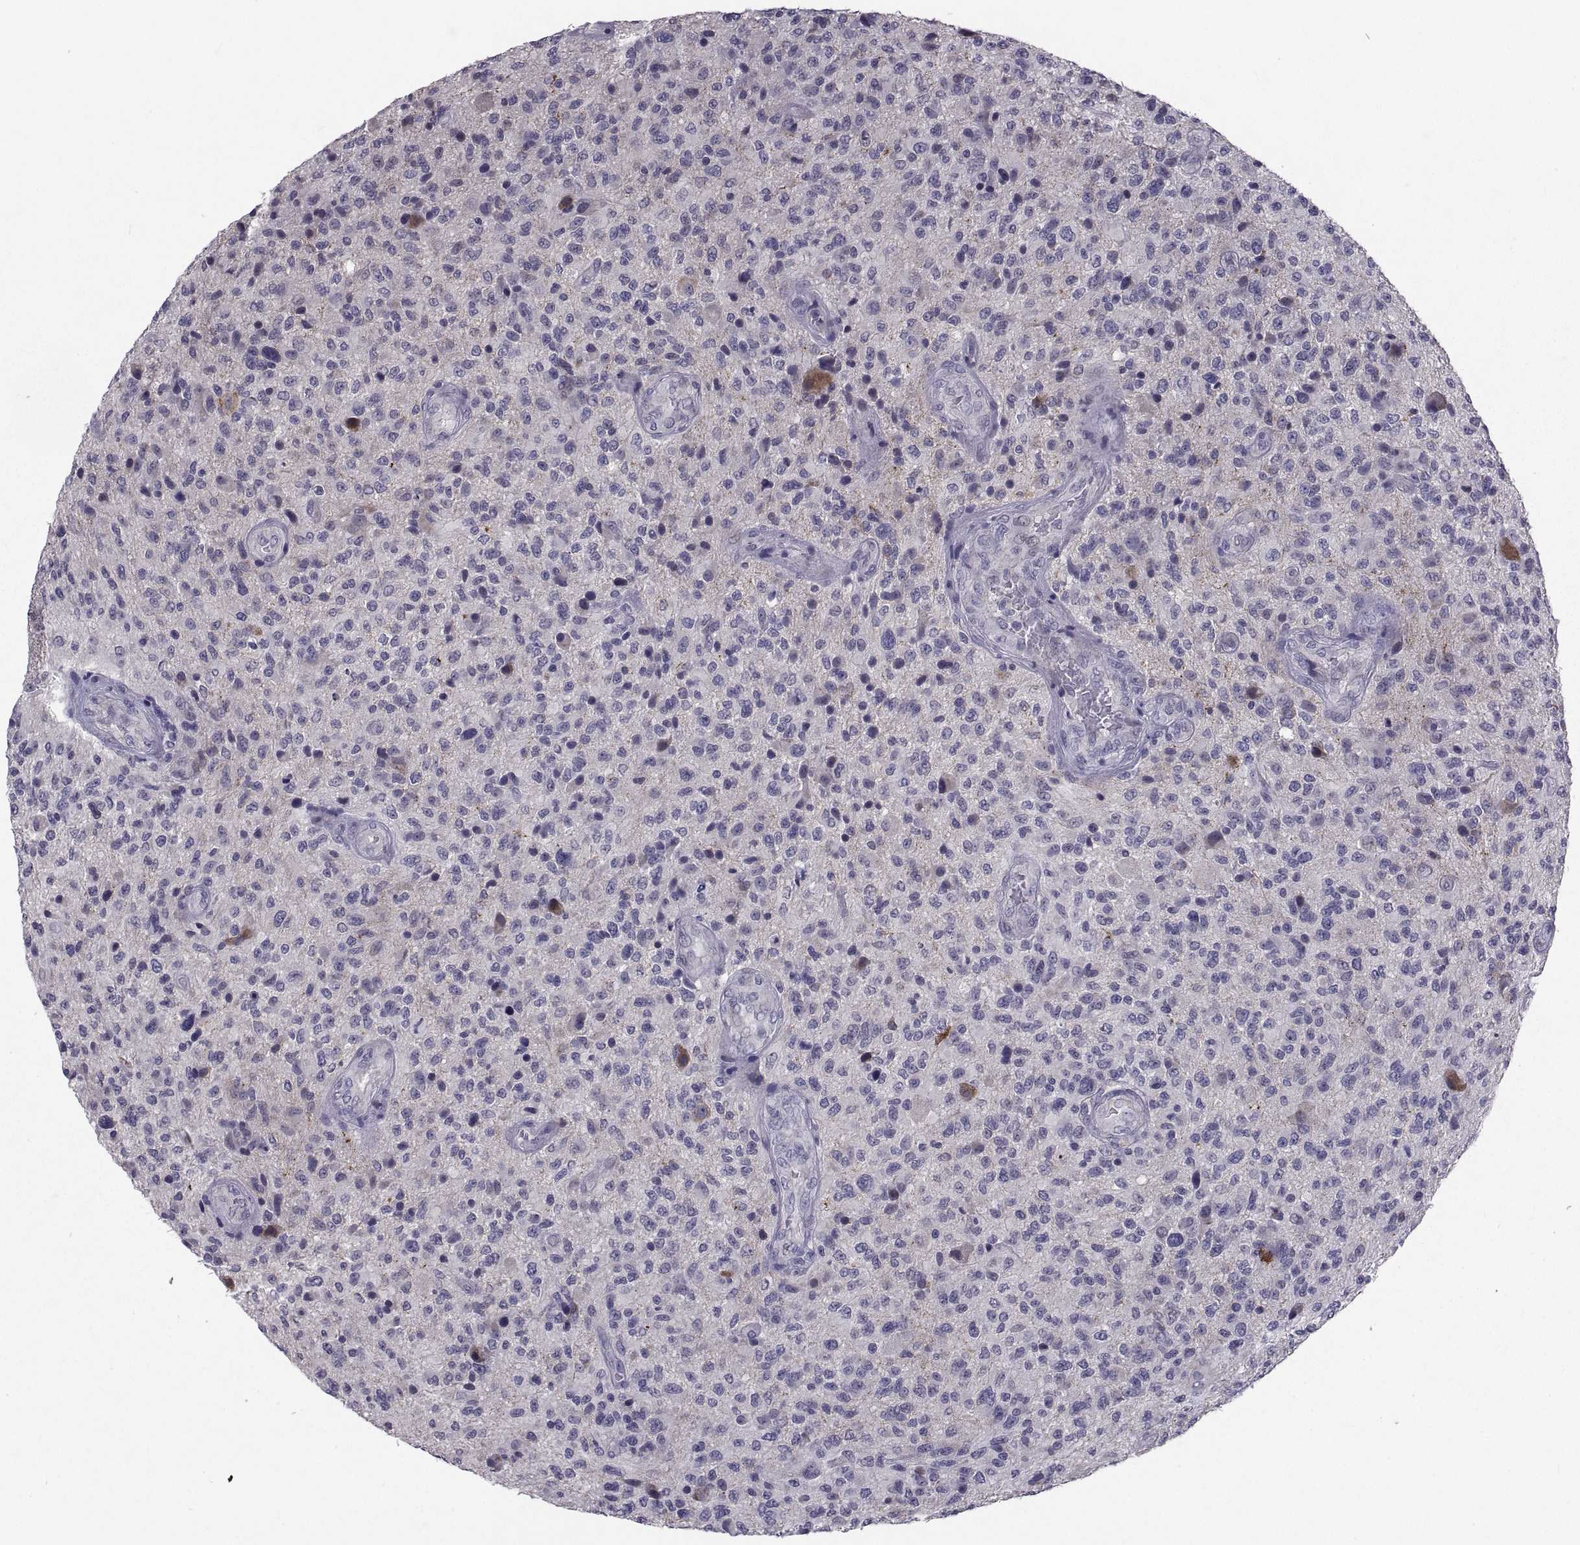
{"staining": {"intensity": "negative", "quantity": "none", "location": "none"}, "tissue": "glioma", "cell_type": "Tumor cells", "image_type": "cancer", "snomed": [{"axis": "morphology", "description": "Glioma, malignant, High grade"}, {"axis": "topography", "description": "Brain"}], "caption": "Immunohistochemistry (IHC) image of neoplastic tissue: human glioma stained with DAB reveals no significant protein staining in tumor cells.", "gene": "NPTX2", "patient": {"sex": "male", "age": 47}}